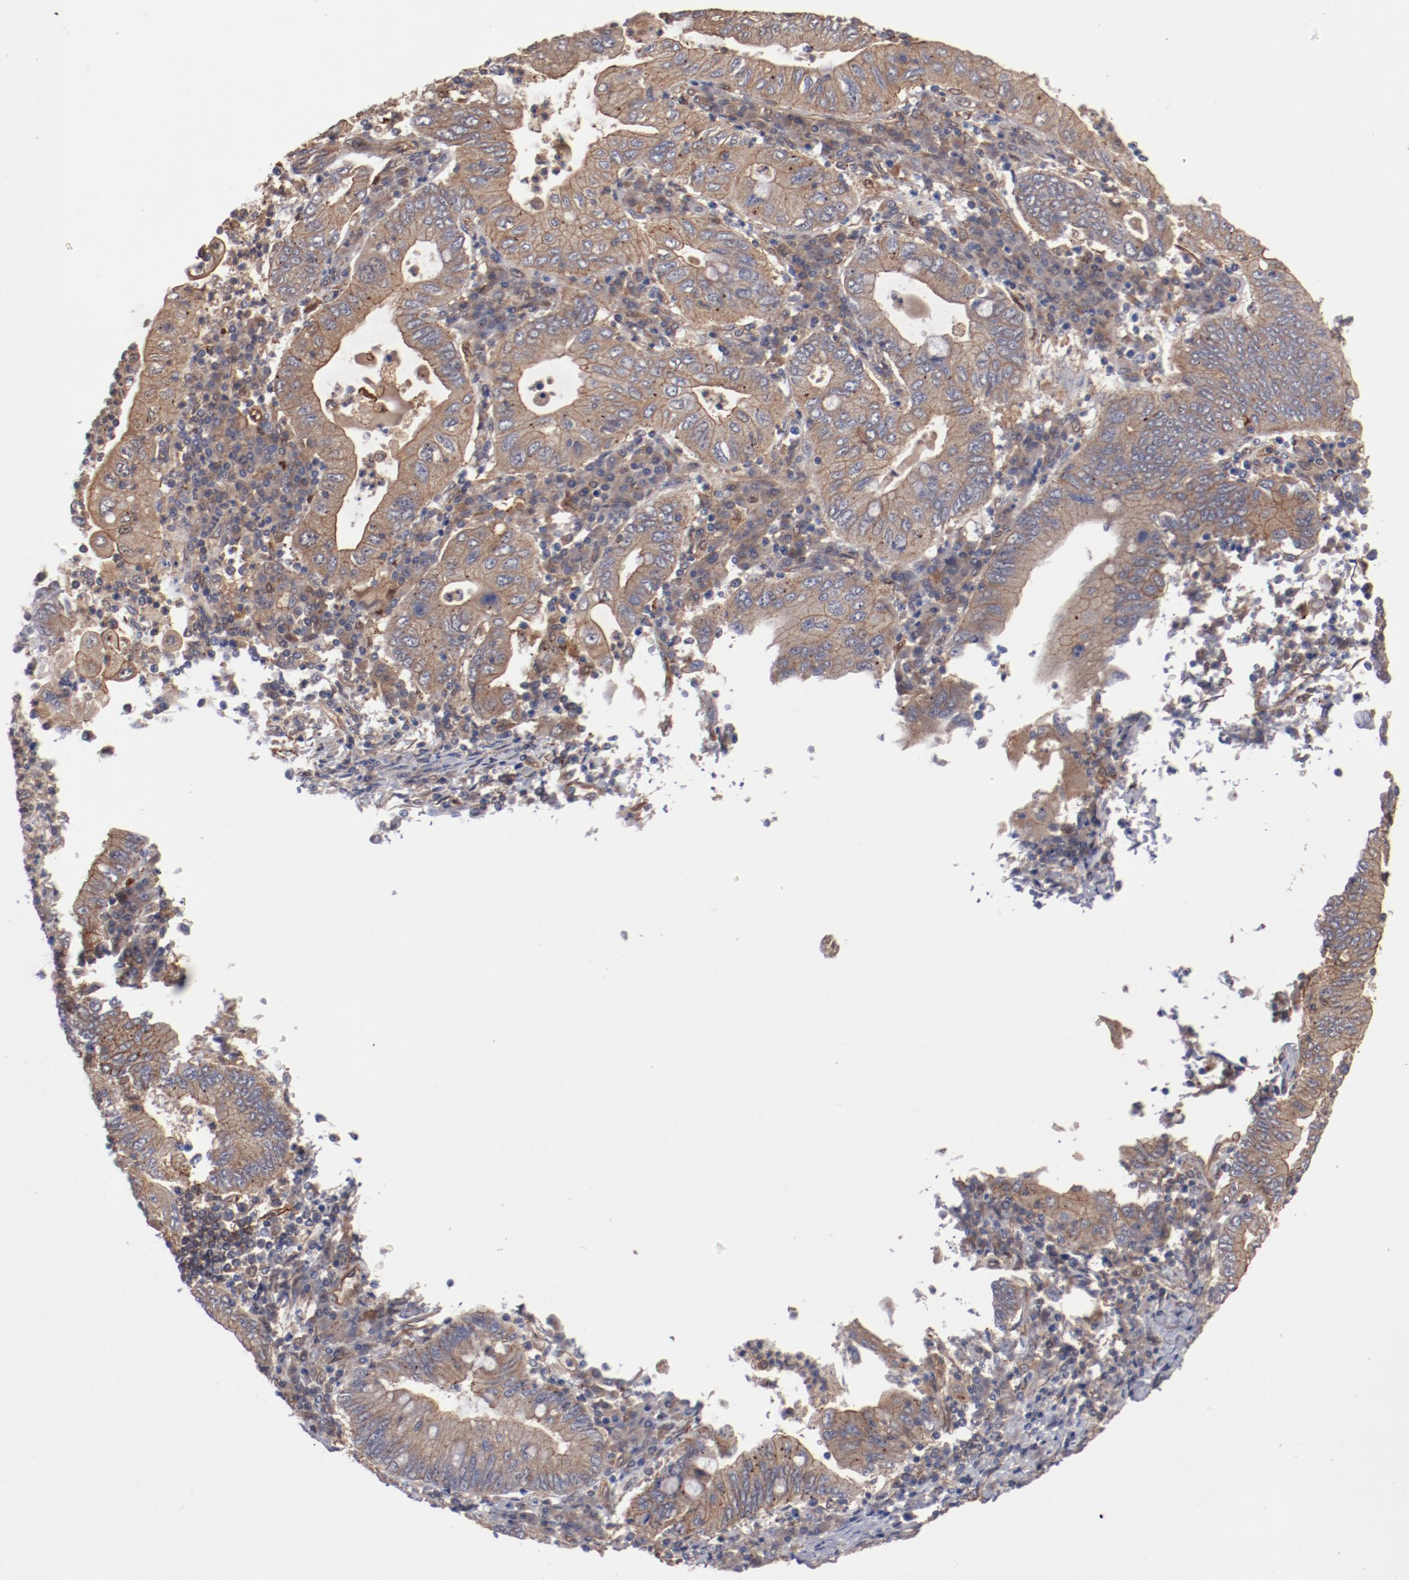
{"staining": {"intensity": "moderate", "quantity": ">75%", "location": "cytoplasmic/membranous"}, "tissue": "stomach cancer", "cell_type": "Tumor cells", "image_type": "cancer", "snomed": [{"axis": "morphology", "description": "Normal tissue, NOS"}, {"axis": "morphology", "description": "Adenocarcinoma, NOS"}, {"axis": "topography", "description": "Esophagus"}, {"axis": "topography", "description": "Stomach, upper"}, {"axis": "topography", "description": "Peripheral nerve tissue"}], "caption": "Human stomach cancer stained for a protein (brown) demonstrates moderate cytoplasmic/membranous positive positivity in approximately >75% of tumor cells.", "gene": "DNAAF2", "patient": {"sex": "male", "age": 62}}